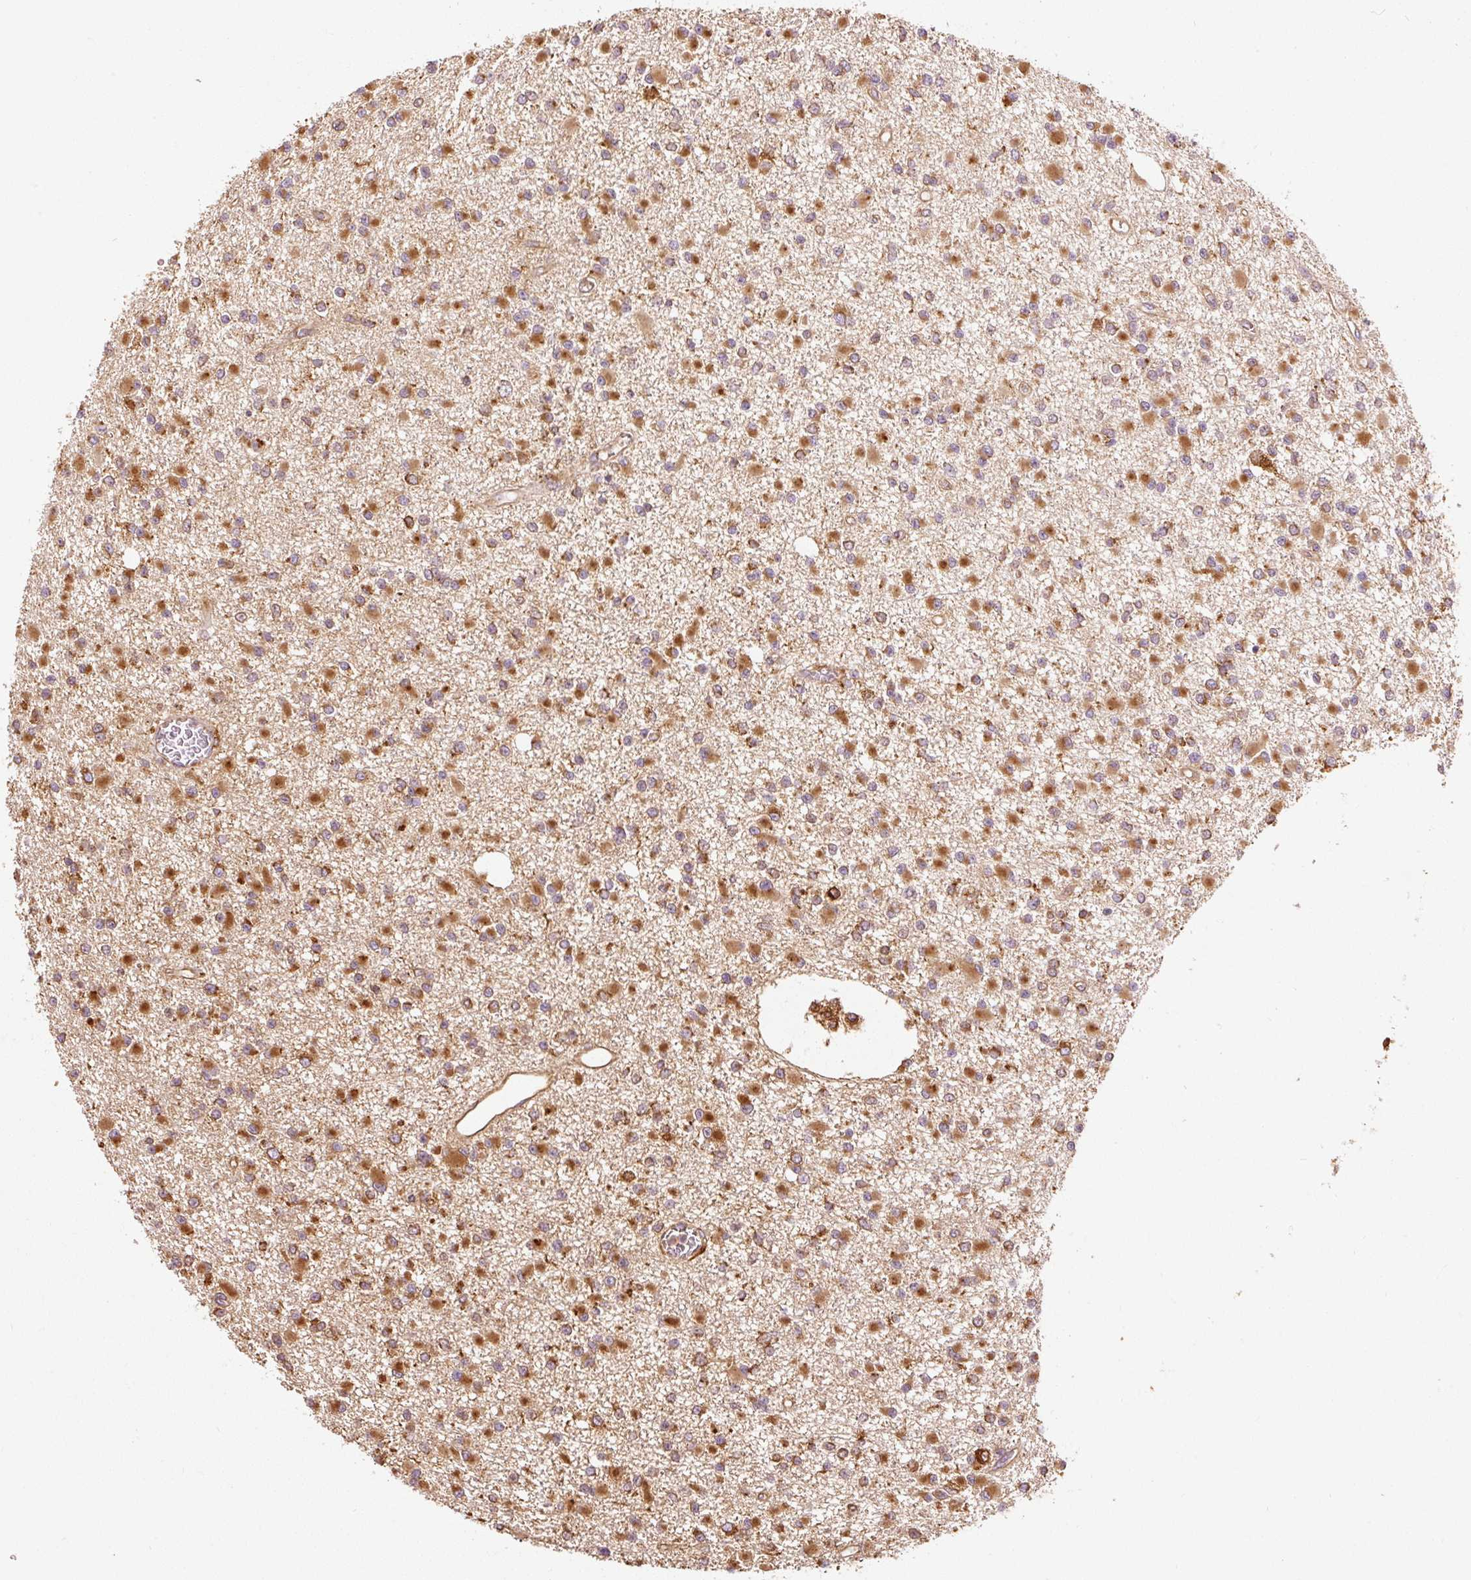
{"staining": {"intensity": "strong", "quantity": ">75%", "location": "cytoplasmic/membranous"}, "tissue": "glioma", "cell_type": "Tumor cells", "image_type": "cancer", "snomed": [{"axis": "morphology", "description": "Glioma, malignant, Low grade"}, {"axis": "topography", "description": "Brain"}], "caption": "Strong cytoplasmic/membranous staining is appreciated in about >75% of tumor cells in malignant glioma (low-grade).", "gene": "KLC1", "patient": {"sex": "female", "age": 22}}